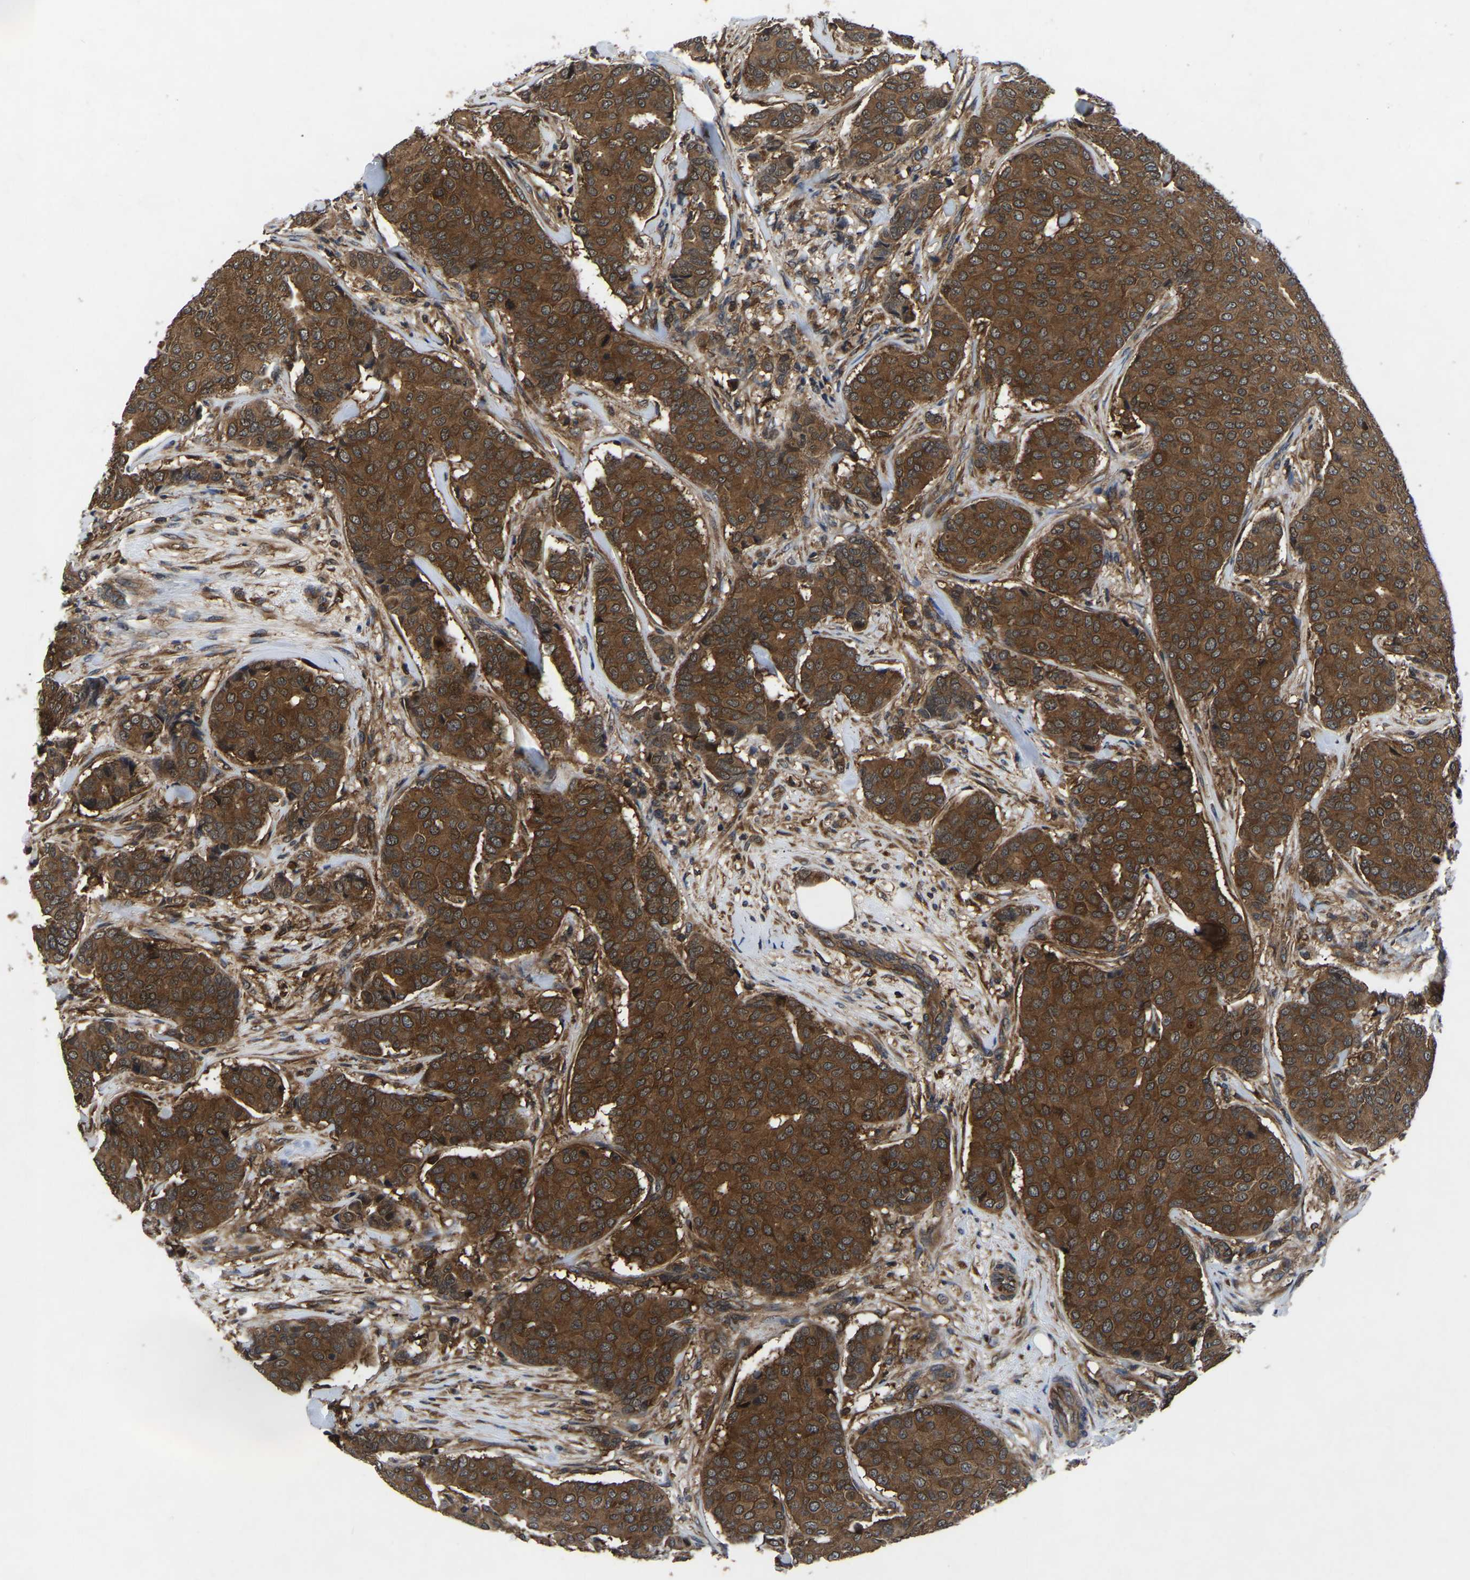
{"staining": {"intensity": "strong", "quantity": ">75%", "location": "cytoplasmic/membranous"}, "tissue": "breast cancer", "cell_type": "Tumor cells", "image_type": "cancer", "snomed": [{"axis": "morphology", "description": "Duct carcinoma"}, {"axis": "topography", "description": "Breast"}], "caption": "Immunohistochemical staining of human breast invasive ductal carcinoma shows strong cytoplasmic/membranous protein staining in approximately >75% of tumor cells. The staining was performed using DAB, with brown indicating positive protein expression. Nuclei are stained blue with hematoxylin.", "gene": "FGD5", "patient": {"sex": "female", "age": 75}}